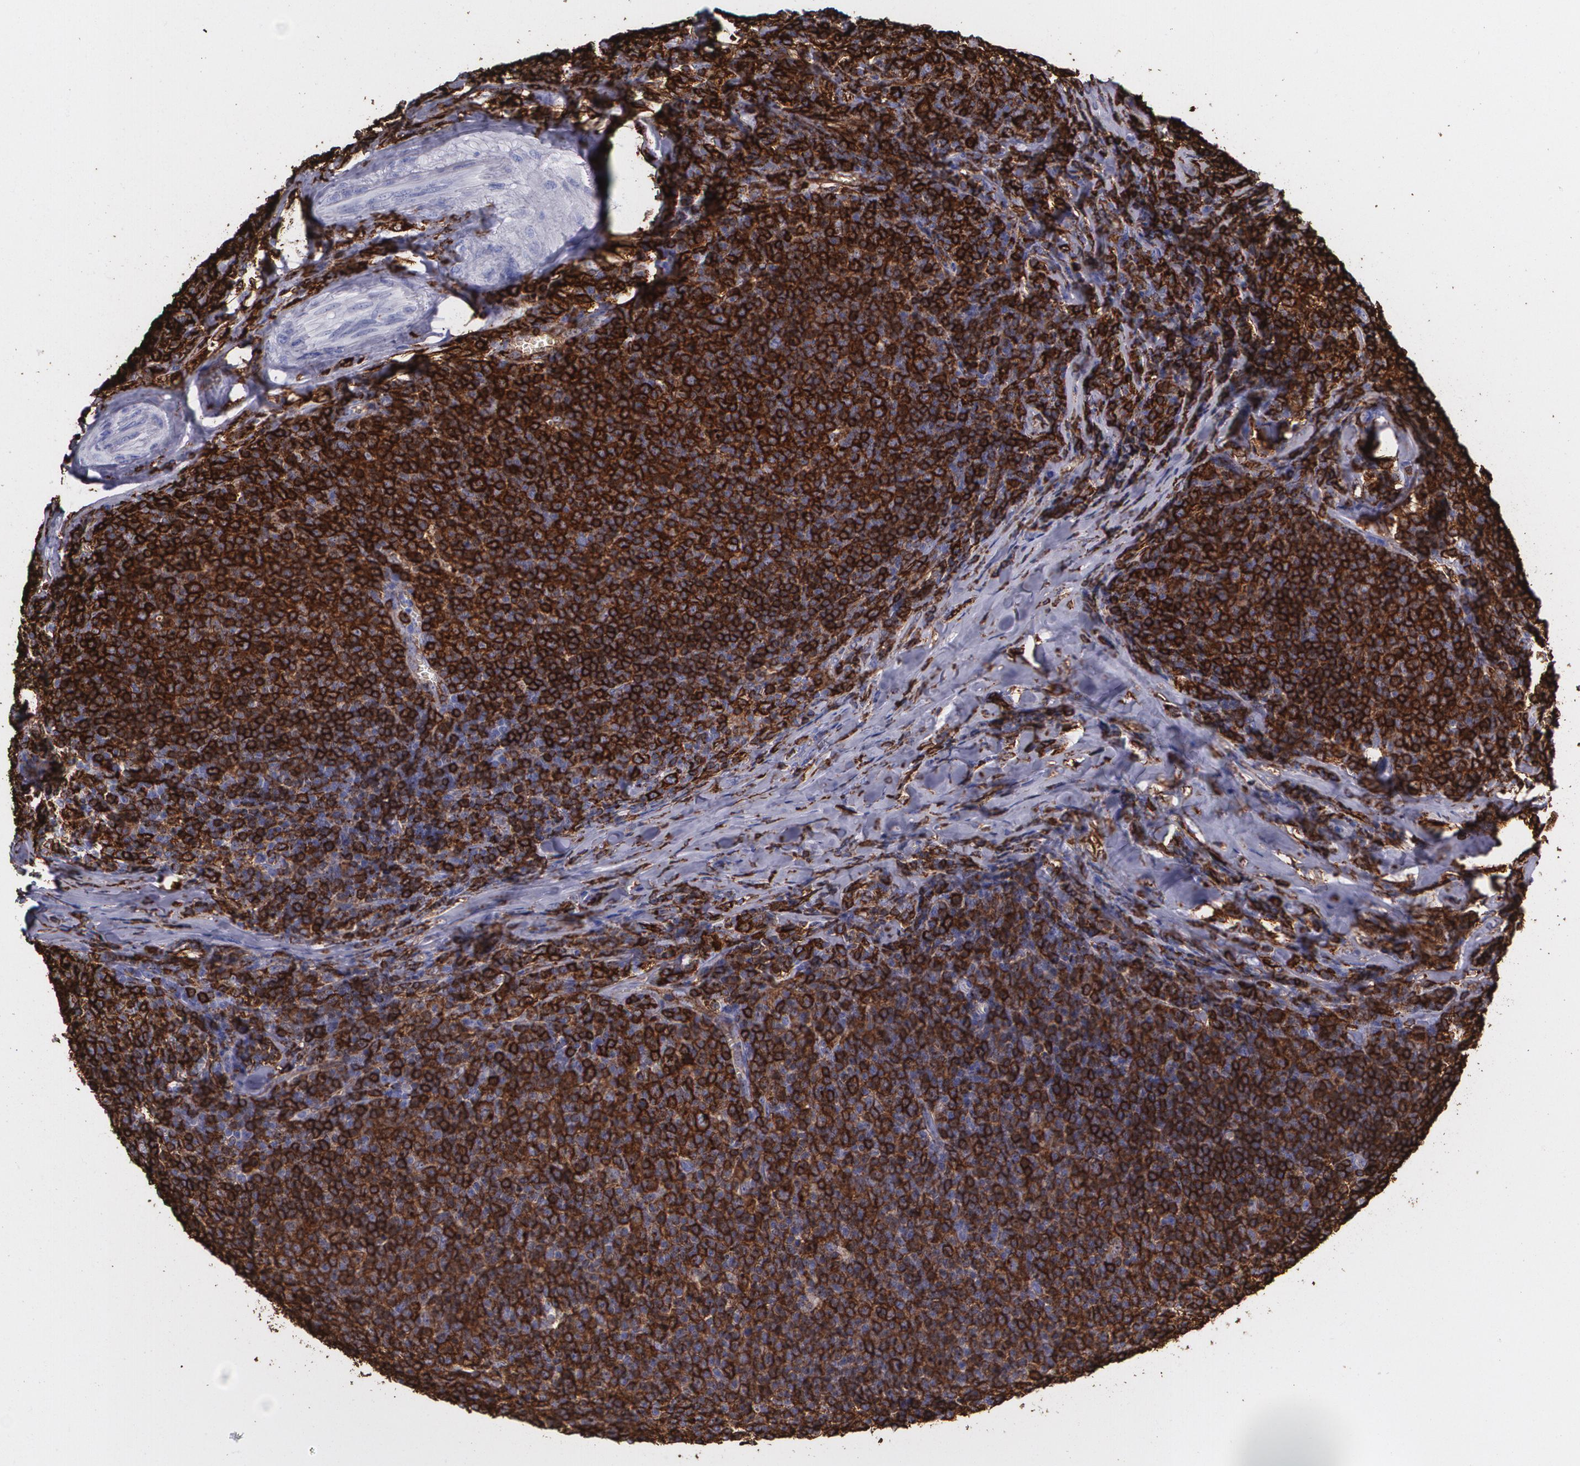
{"staining": {"intensity": "strong", "quantity": ">75%", "location": "cytoplasmic/membranous"}, "tissue": "lymphoma", "cell_type": "Tumor cells", "image_type": "cancer", "snomed": [{"axis": "morphology", "description": "Malignant lymphoma, non-Hodgkin's type, Low grade"}, {"axis": "topography", "description": "Lymph node"}], "caption": "Low-grade malignant lymphoma, non-Hodgkin's type stained with immunohistochemistry exhibits strong cytoplasmic/membranous positivity in approximately >75% of tumor cells. (Brightfield microscopy of DAB IHC at high magnification).", "gene": "HLA-DRA", "patient": {"sex": "male", "age": 74}}